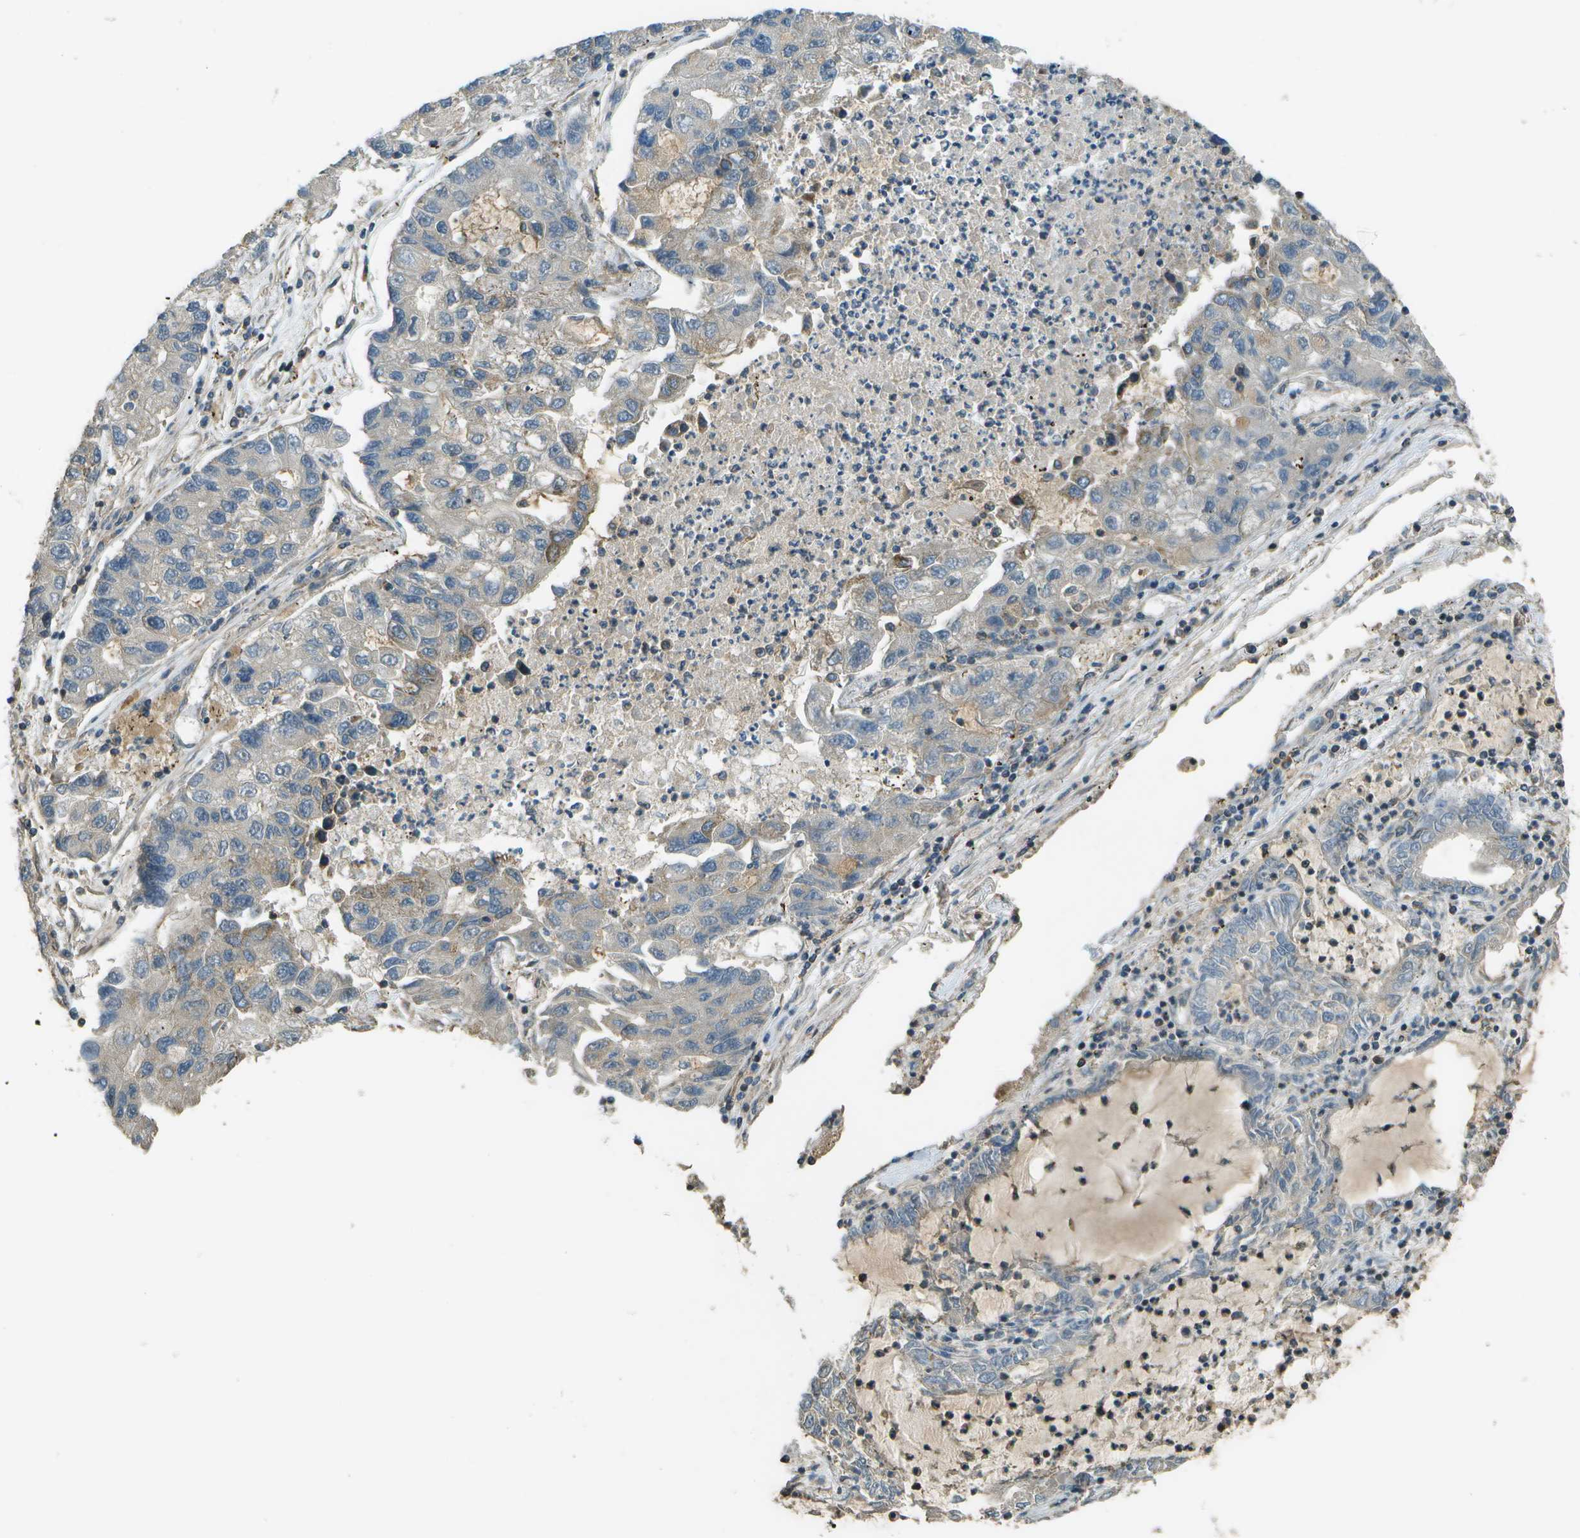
{"staining": {"intensity": "weak", "quantity": "<25%", "location": "cytoplasmic/membranous"}, "tissue": "lung cancer", "cell_type": "Tumor cells", "image_type": "cancer", "snomed": [{"axis": "morphology", "description": "Adenocarcinoma, NOS"}, {"axis": "topography", "description": "Lung"}], "caption": "Tumor cells show no significant staining in lung cancer. (DAB (3,3'-diaminobenzidine) immunohistochemistry (IHC) with hematoxylin counter stain).", "gene": "PLPBP", "patient": {"sex": "female", "age": 51}}